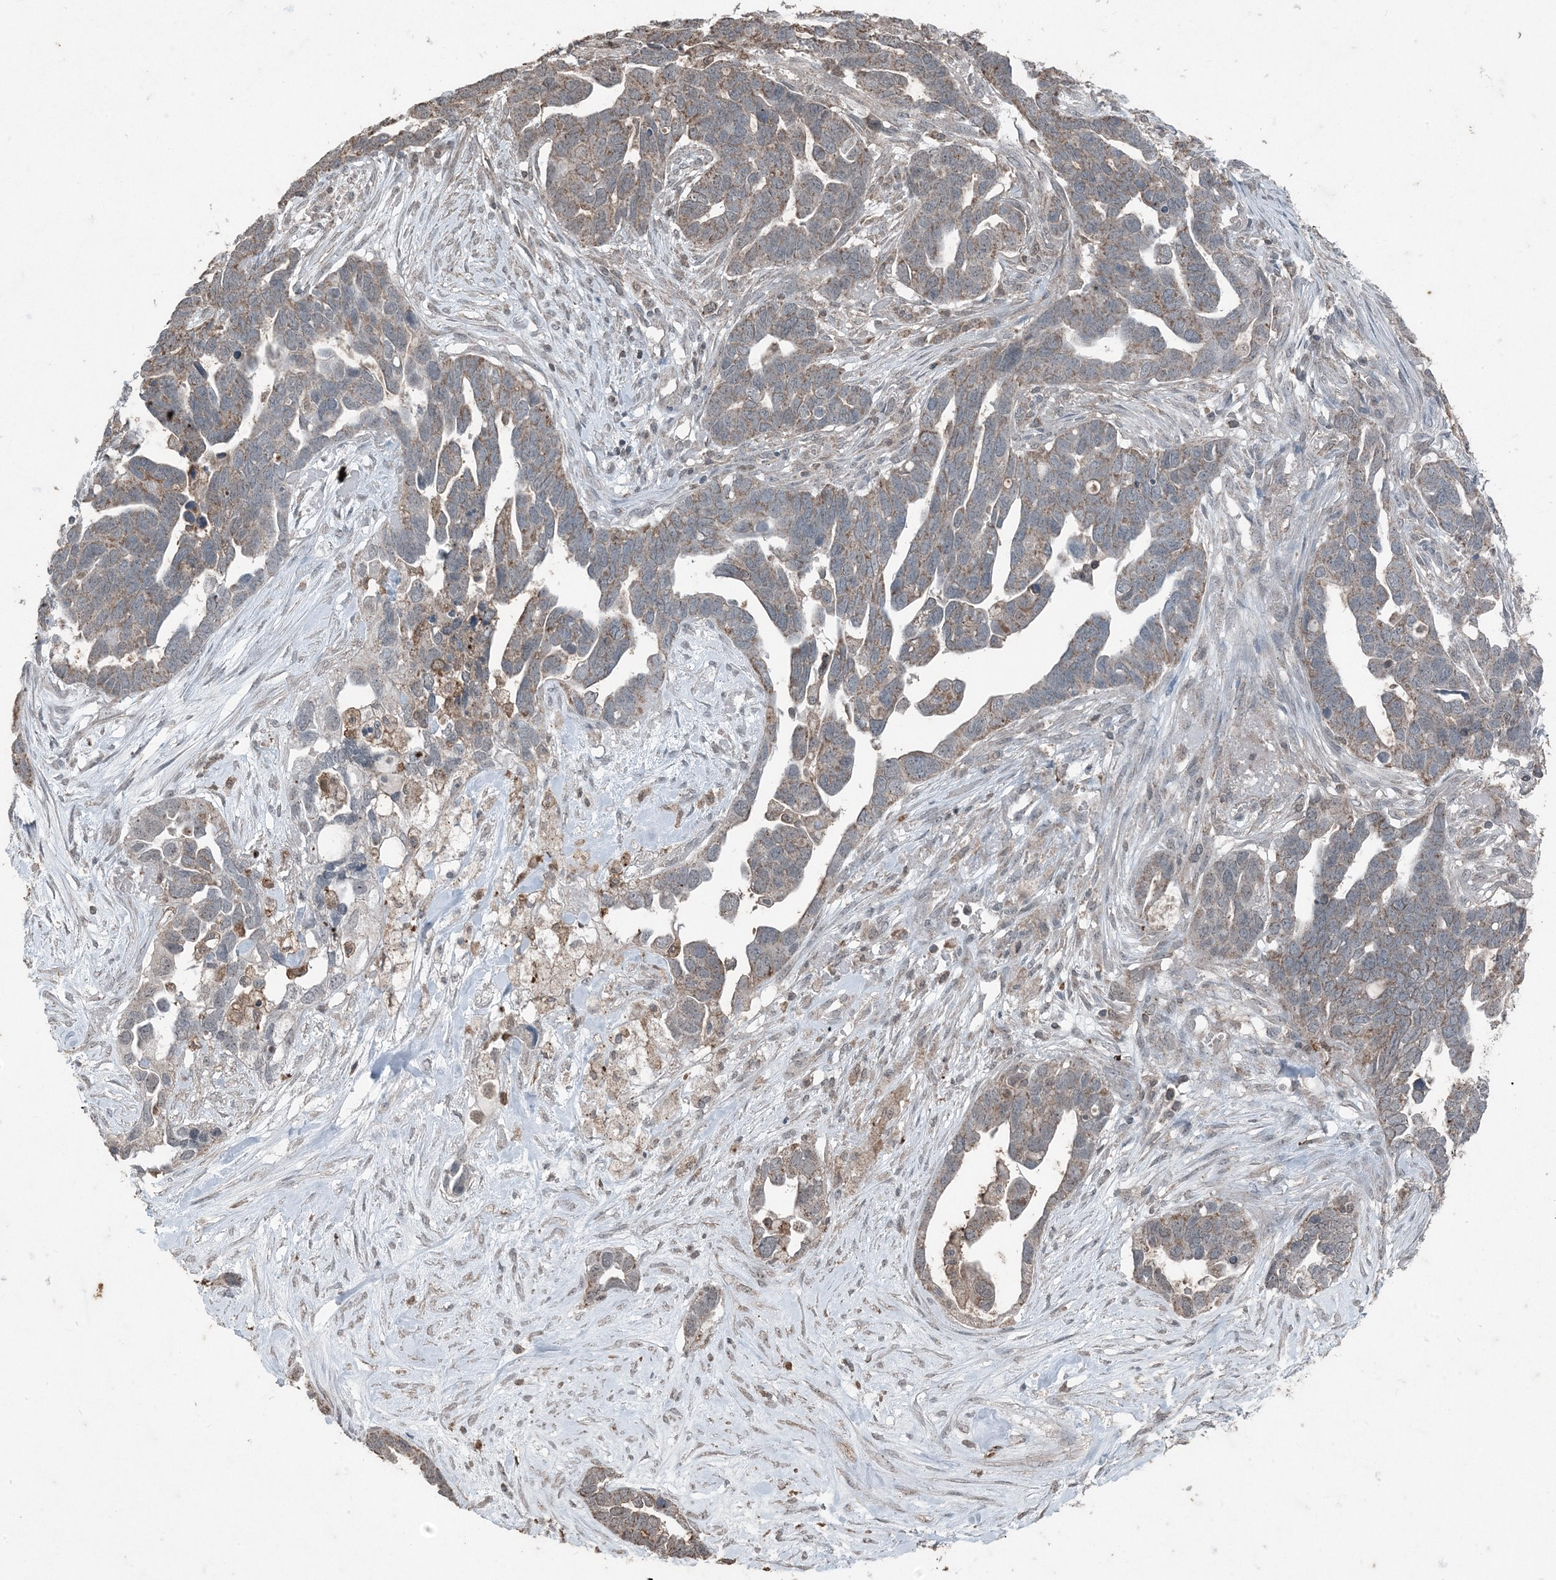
{"staining": {"intensity": "moderate", "quantity": "25%-75%", "location": "cytoplasmic/membranous"}, "tissue": "ovarian cancer", "cell_type": "Tumor cells", "image_type": "cancer", "snomed": [{"axis": "morphology", "description": "Cystadenocarcinoma, serous, NOS"}, {"axis": "topography", "description": "Ovary"}], "caption": "Ovarian serous cystadenocarcinoma stained for a protein (brown) shows moderate cytoplasmic/membranous positive expression in about 25%-75% of tumor cells.", "gene": "GNL1", "patient": {"sex": "female", "age": 54}}